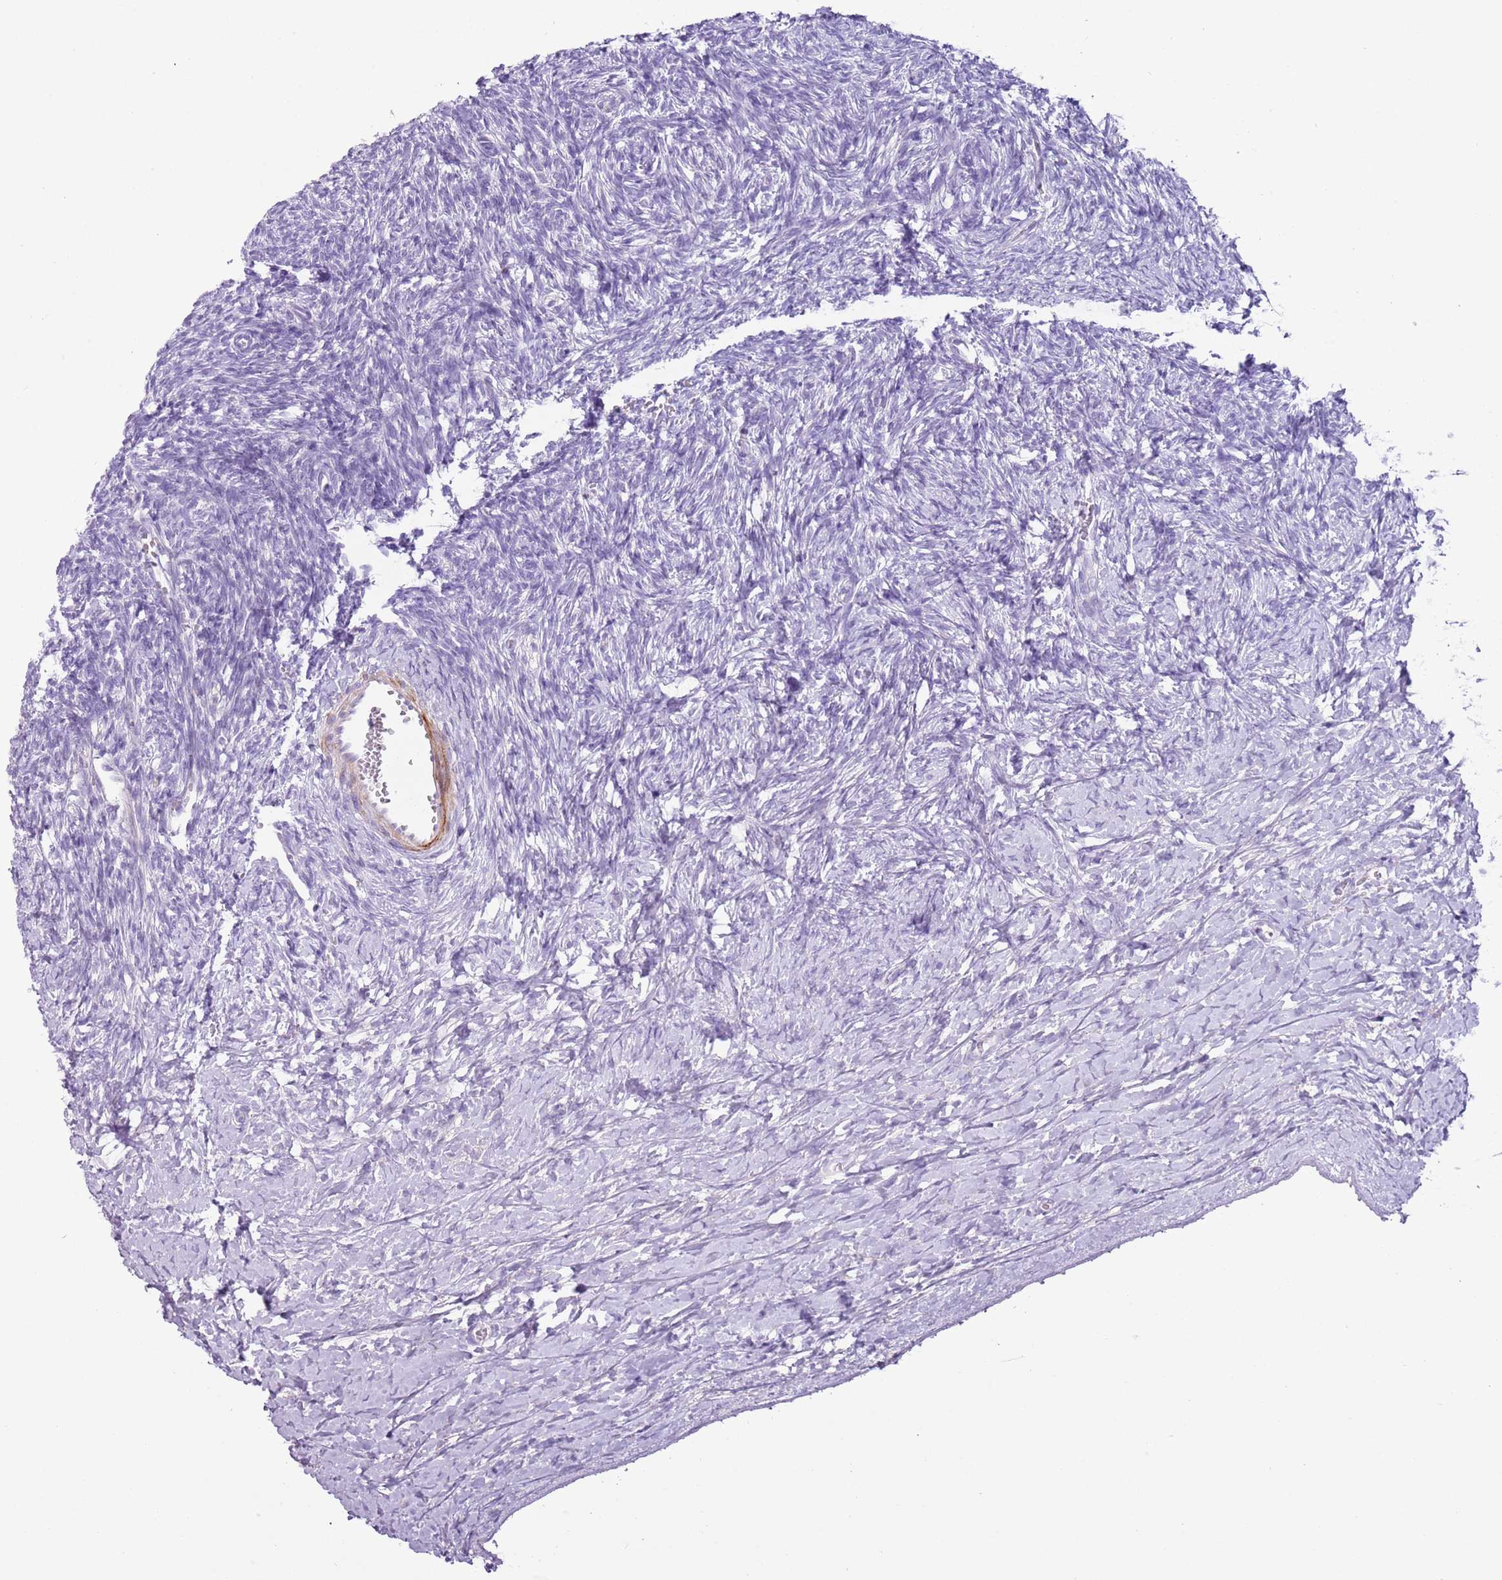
{"staining": {"intensity": "negative", "quantity": "none", "location": "none"}, "tissue": "ovary", "cell_type": "Follicle cells", "image_type": "normal", "snomed": [{"axis": "morphology", "description": "Normal tissue, NOS"}, {"axis": "morphology", "description": "Developmental malformation"}, {"axis": "topography", "description": "Ovary"}], "caption": "Immunohistochemistry histopathology image of unremarkable ovary: ovary stained with DAB (3,3'-diaminobenzidine) shows no significant protein staining in follicle cells. Brightfield microscopy of immunohistochemistry (IHC) stained with DAB (3,3'-diaminobenzidine) (brown) and hematoxylin (blue), captured at high magnification.", "gene": "ZNF239", "patient": {"sex": "female", "age": 39}}